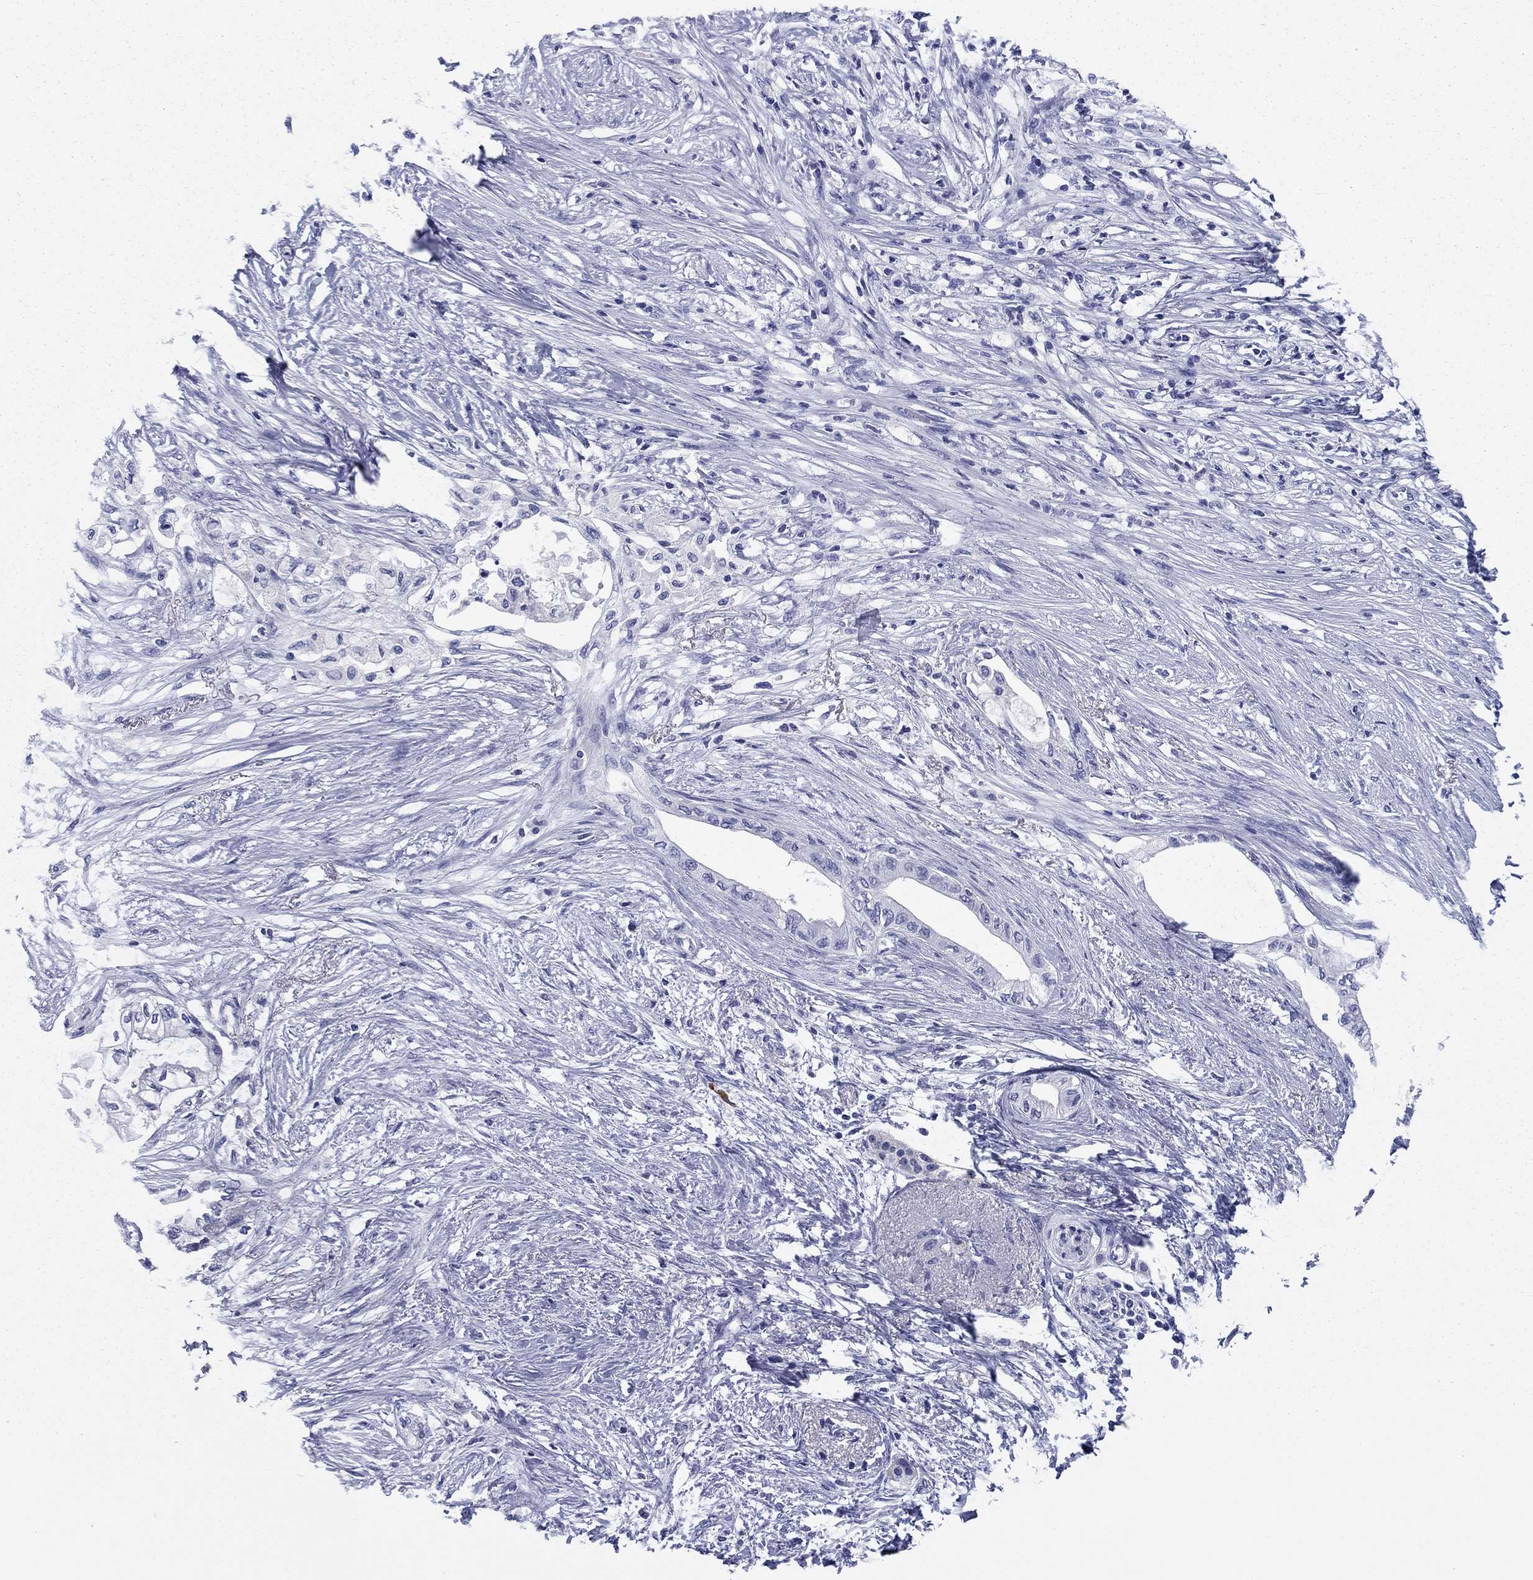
{"staining": {"intensity": "negative", "quantity": "none", "location": "none"}, "tissue": "pancreatic cancer", "cell_type": "Tumor cells", "image_type": "cancer", "snomed": [{"axis": "morphology", "description": "Normal tissue, NOS"}, {"axis": "morphology", "description": "Adenocarcinoma, NOS"}, {"axis": "topography", "description": "Pancreas"}, {"axis": "topography", "description": "Duodenum"}], "caption": "Micrograph shows no protein positivity in tumor cells of pancreatic cancer (adenocarcinoma) tissue. (DAB (3,3'-diaminobenzidine) IHC with hematoxylin counter stain).", "gene": "KCNH1", "patient": {"sex": "female", "age": 60}}